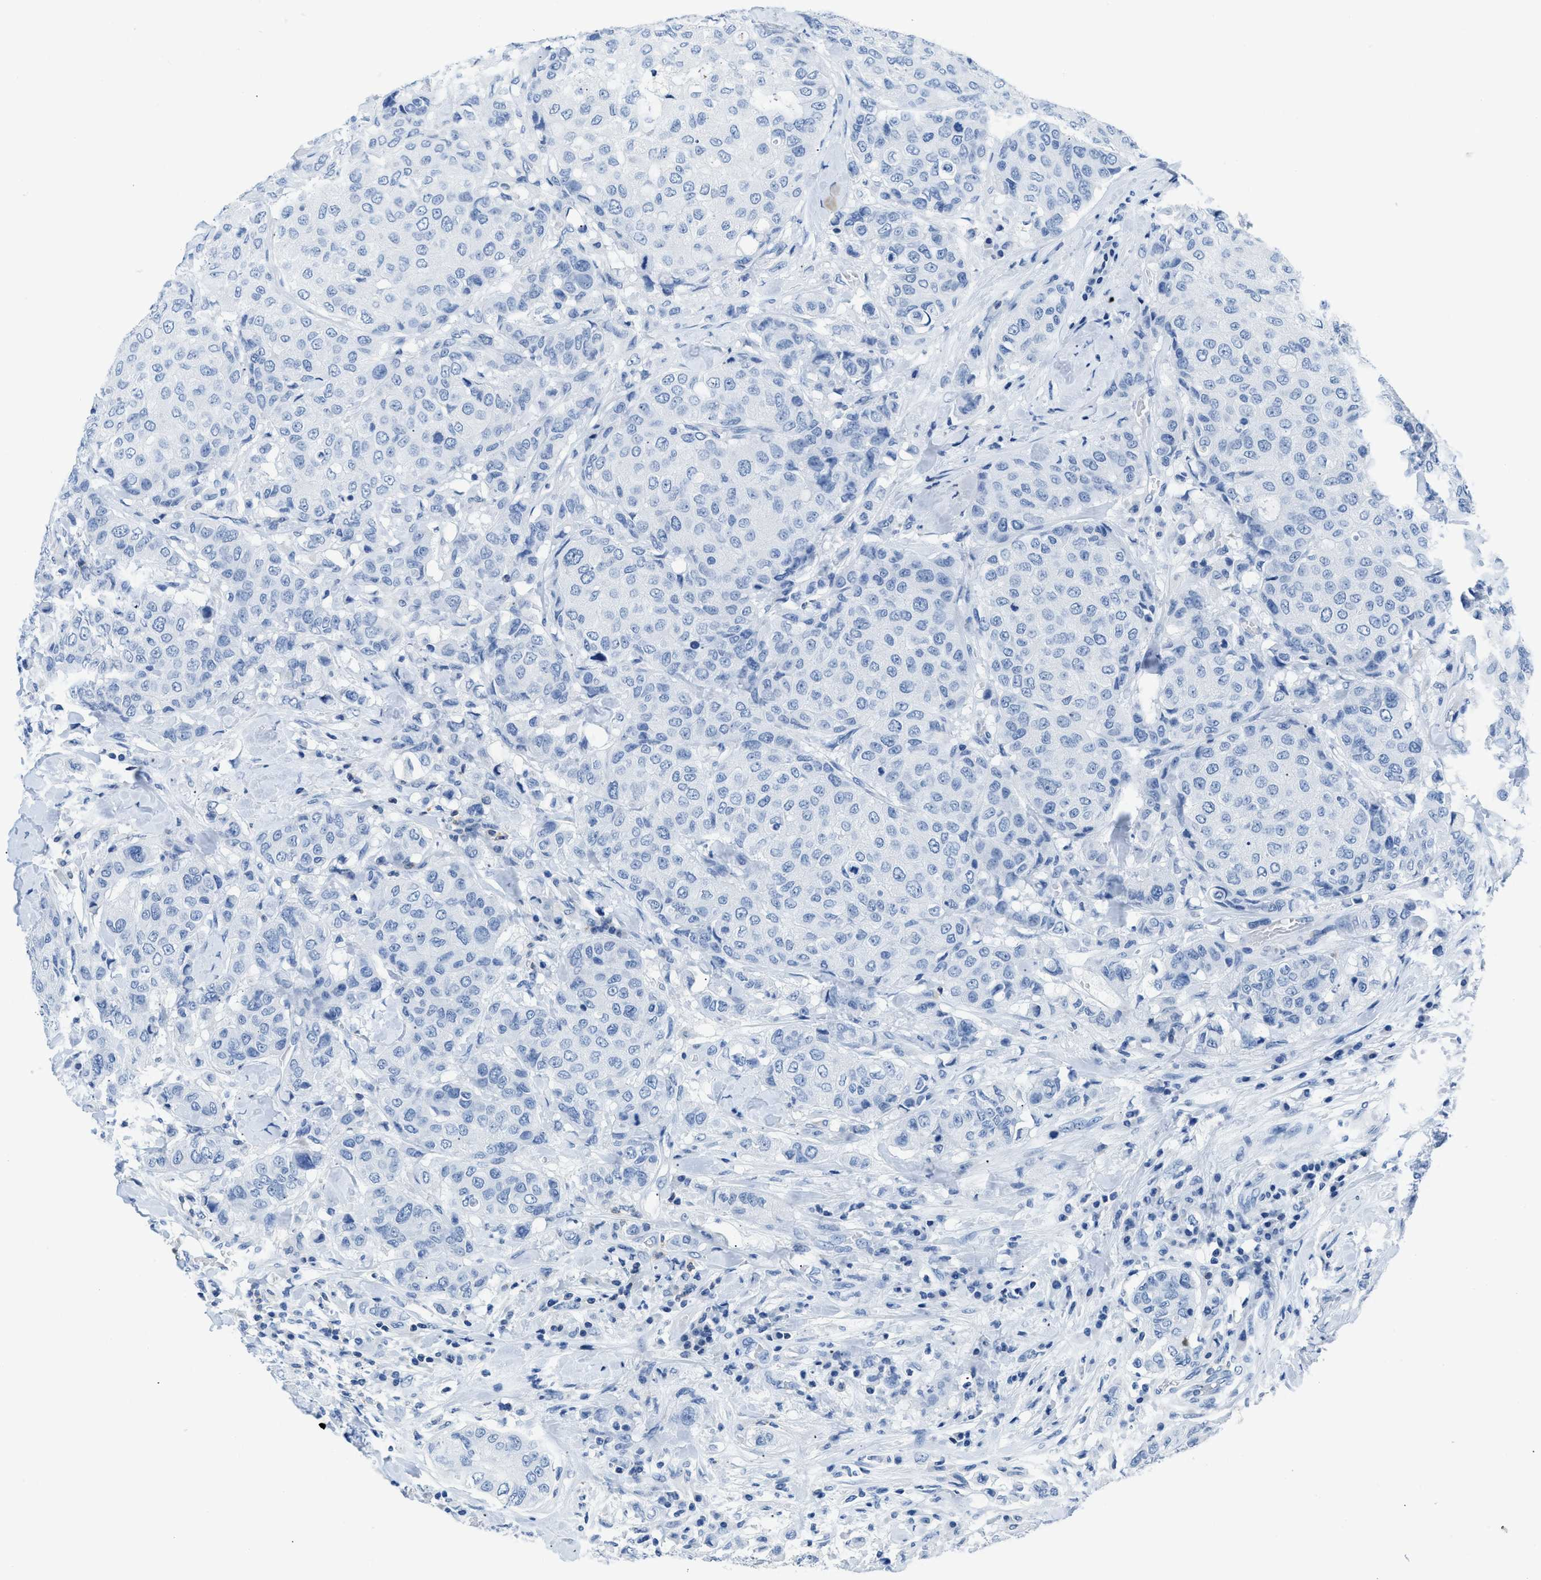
{"staining": {"intensity": "negative", "quantity": "none", "location": "none"}, "tissue": "breast cancer", "cell_type": "Tumor cells", "image_type": "cancer", "snomed": [{"axis": "morphology", "description": "Duct carcinoma"}, {"axis": "topography", "description": "Breast"}], "caption": "Tumor cells show no significant protein expression in breast infiltrating ductal carcinoma.", "gene": "NFATC2", "patient": {"sex": "female", "age": 27}}